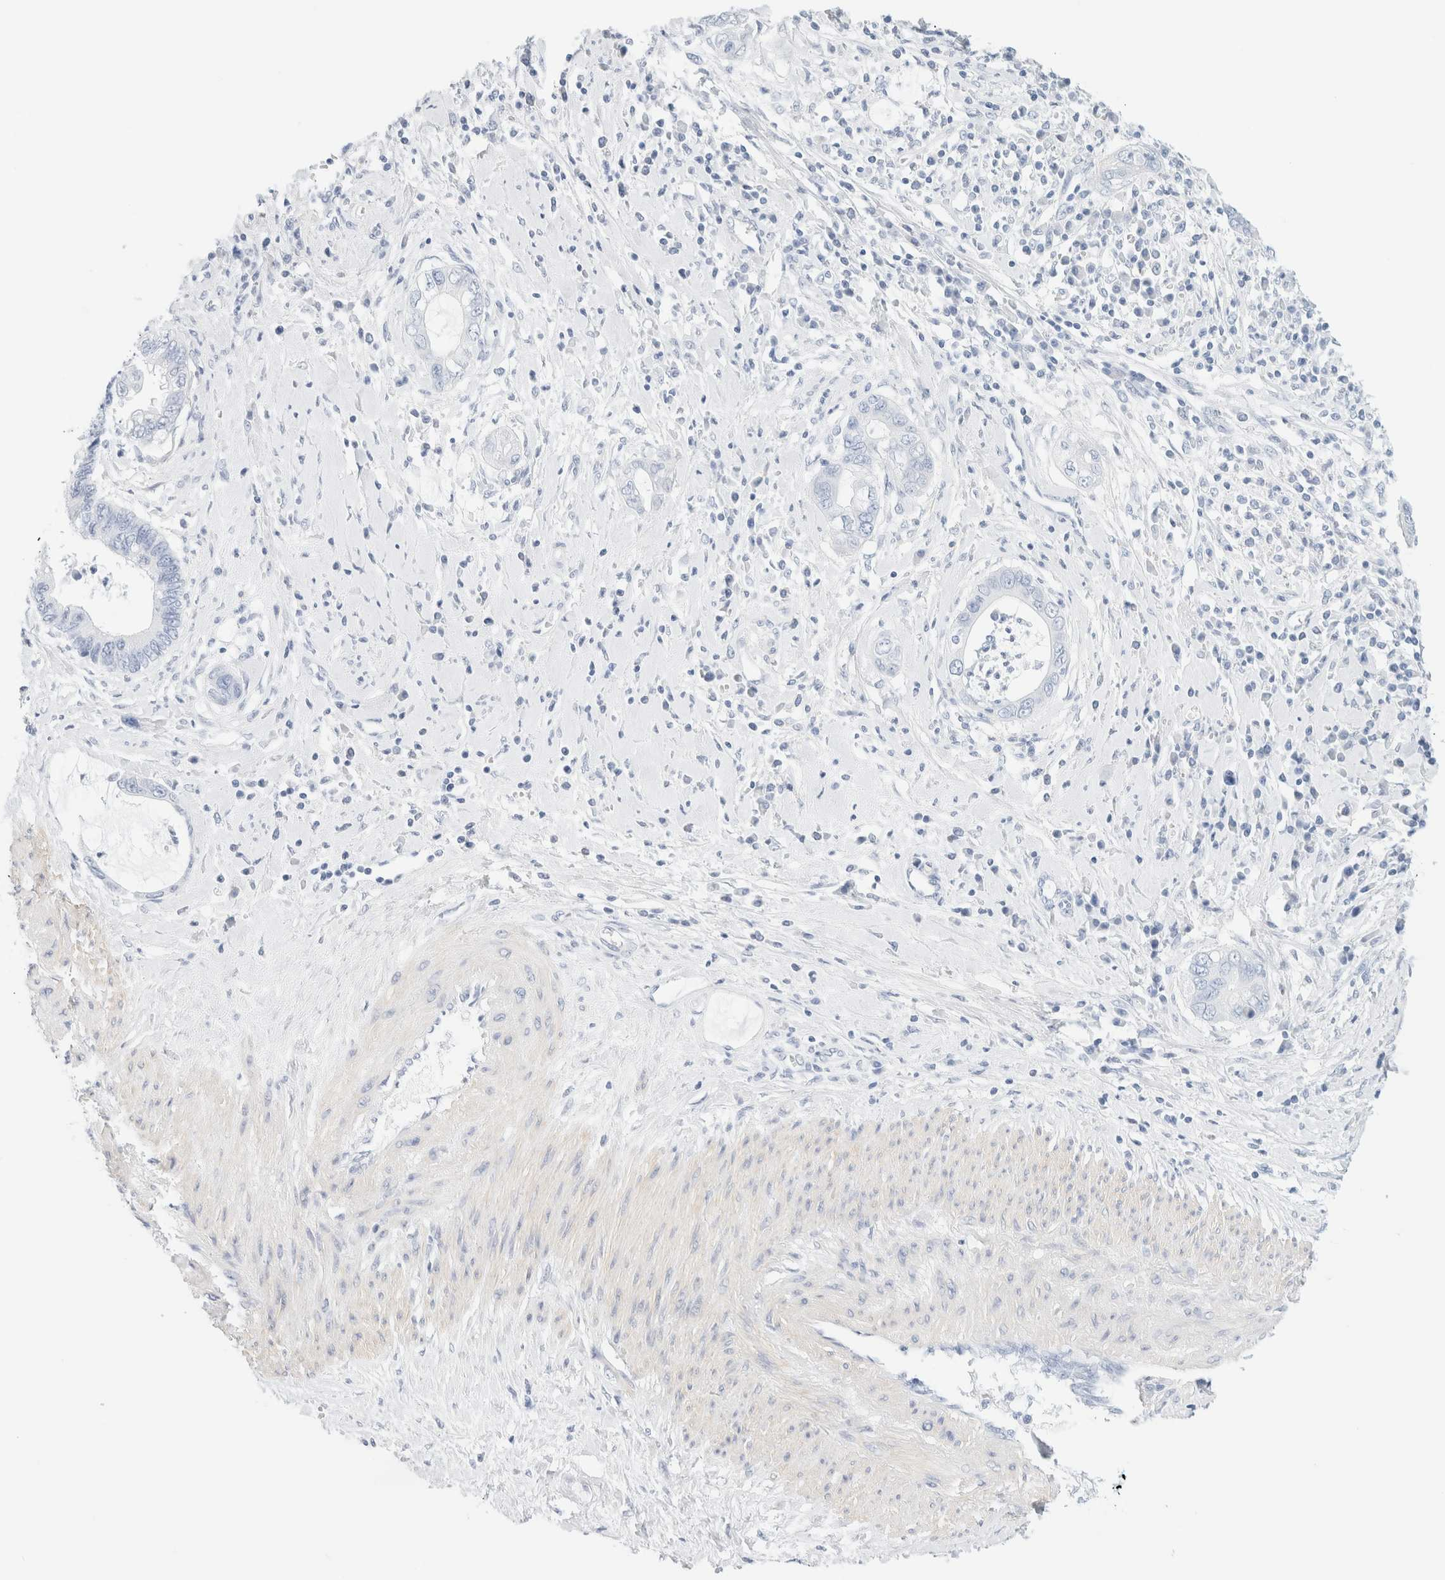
{"staining": {"intensity": "negative", "quantity": "none", "location": "none"}, "tissue": "cervical cancer", "cell_type": "Tumor cells", "image_type": "cancer", "snomed": [{"axis": "morphology", "description": "Adenocarcinoma, NOS"}, {"axis": "topography", "description": "Cervix"}], "caption": "Immunohistochemistry image of neoplastic tissue: human cervical adenocarcinoma stained with DAB (3,3'-diaminobenzidine) demonstrates no significant protein expression in tumor cells.", "gene": "DPYS", "patient": {"sex": "female", "age": 44}}